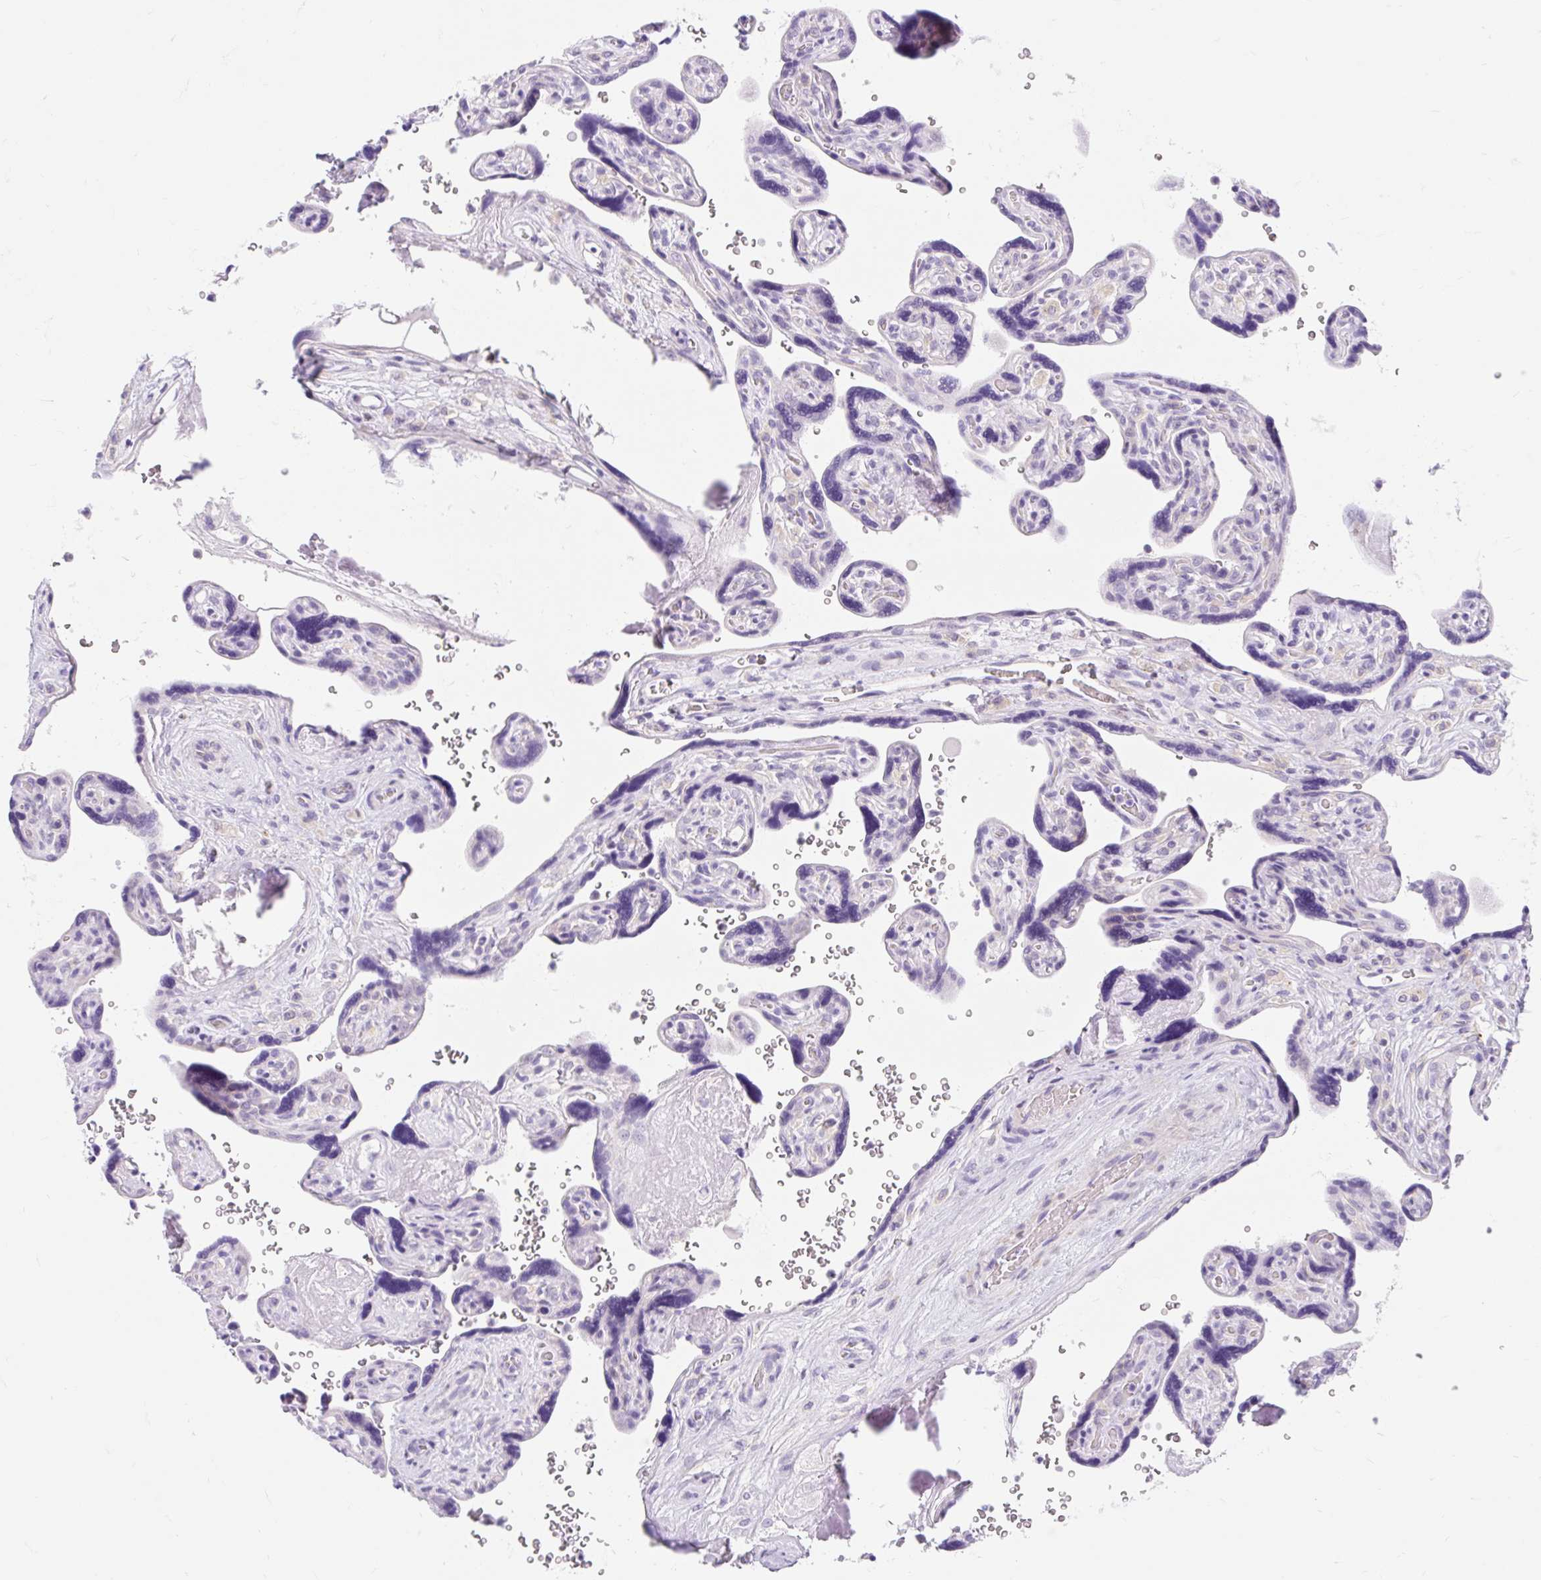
{"staining": {"intensity": "negative", "quantity": "none", "location": "none"}, "tissue": "placenta", "cell_type": "Decidual cells", "image_type": "normal", "snomed": [{"axis": "morphology", "description": "Normal tissue, NOS"}, {"axis": "topography", "description": "Placenta"}], "caption": "A histopathology image of placenta stained for a protein exhibits no brown staining in decidual cells.", "gene": "SLC28A1", "patient": {"sex": "female", "age": 39}}